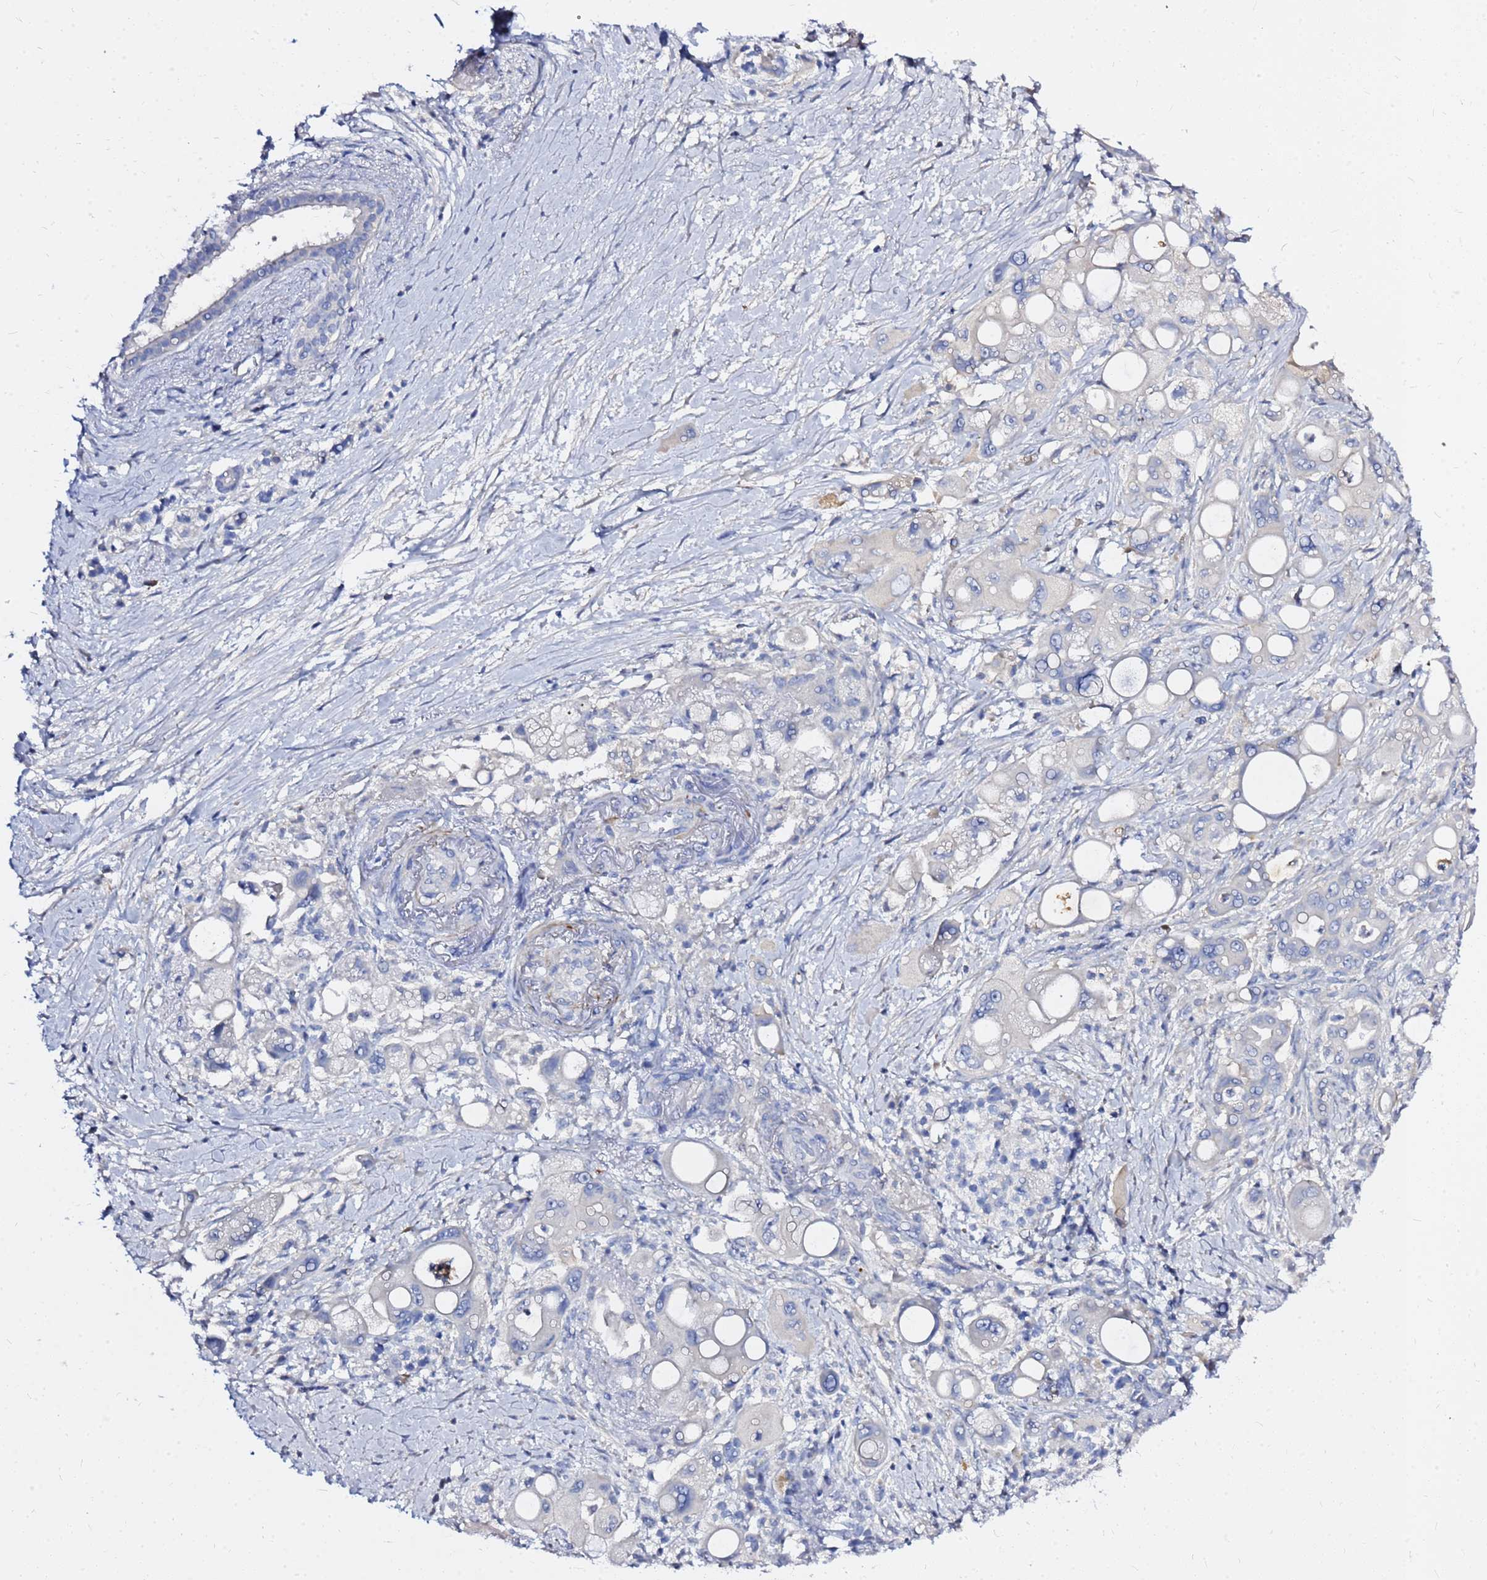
{"staining": {"intensity": "negative", "quantity": "none", "location": "none"}, "tissue": "pancreatic cancer", "cell_type": "Tumor cells", "image_type": "cancer", "snomed": [{"axis": "morphology", "description": "Adenocarcinoma, NOS"}, {"axis": "topography", "description": "Pancreas"}], "caption": "There is no significant positivity in tumor cells of adenocarcinoma (pancreatic).", "gene": "ZNF552", "patient": {"sex": "male", "age": 68}}